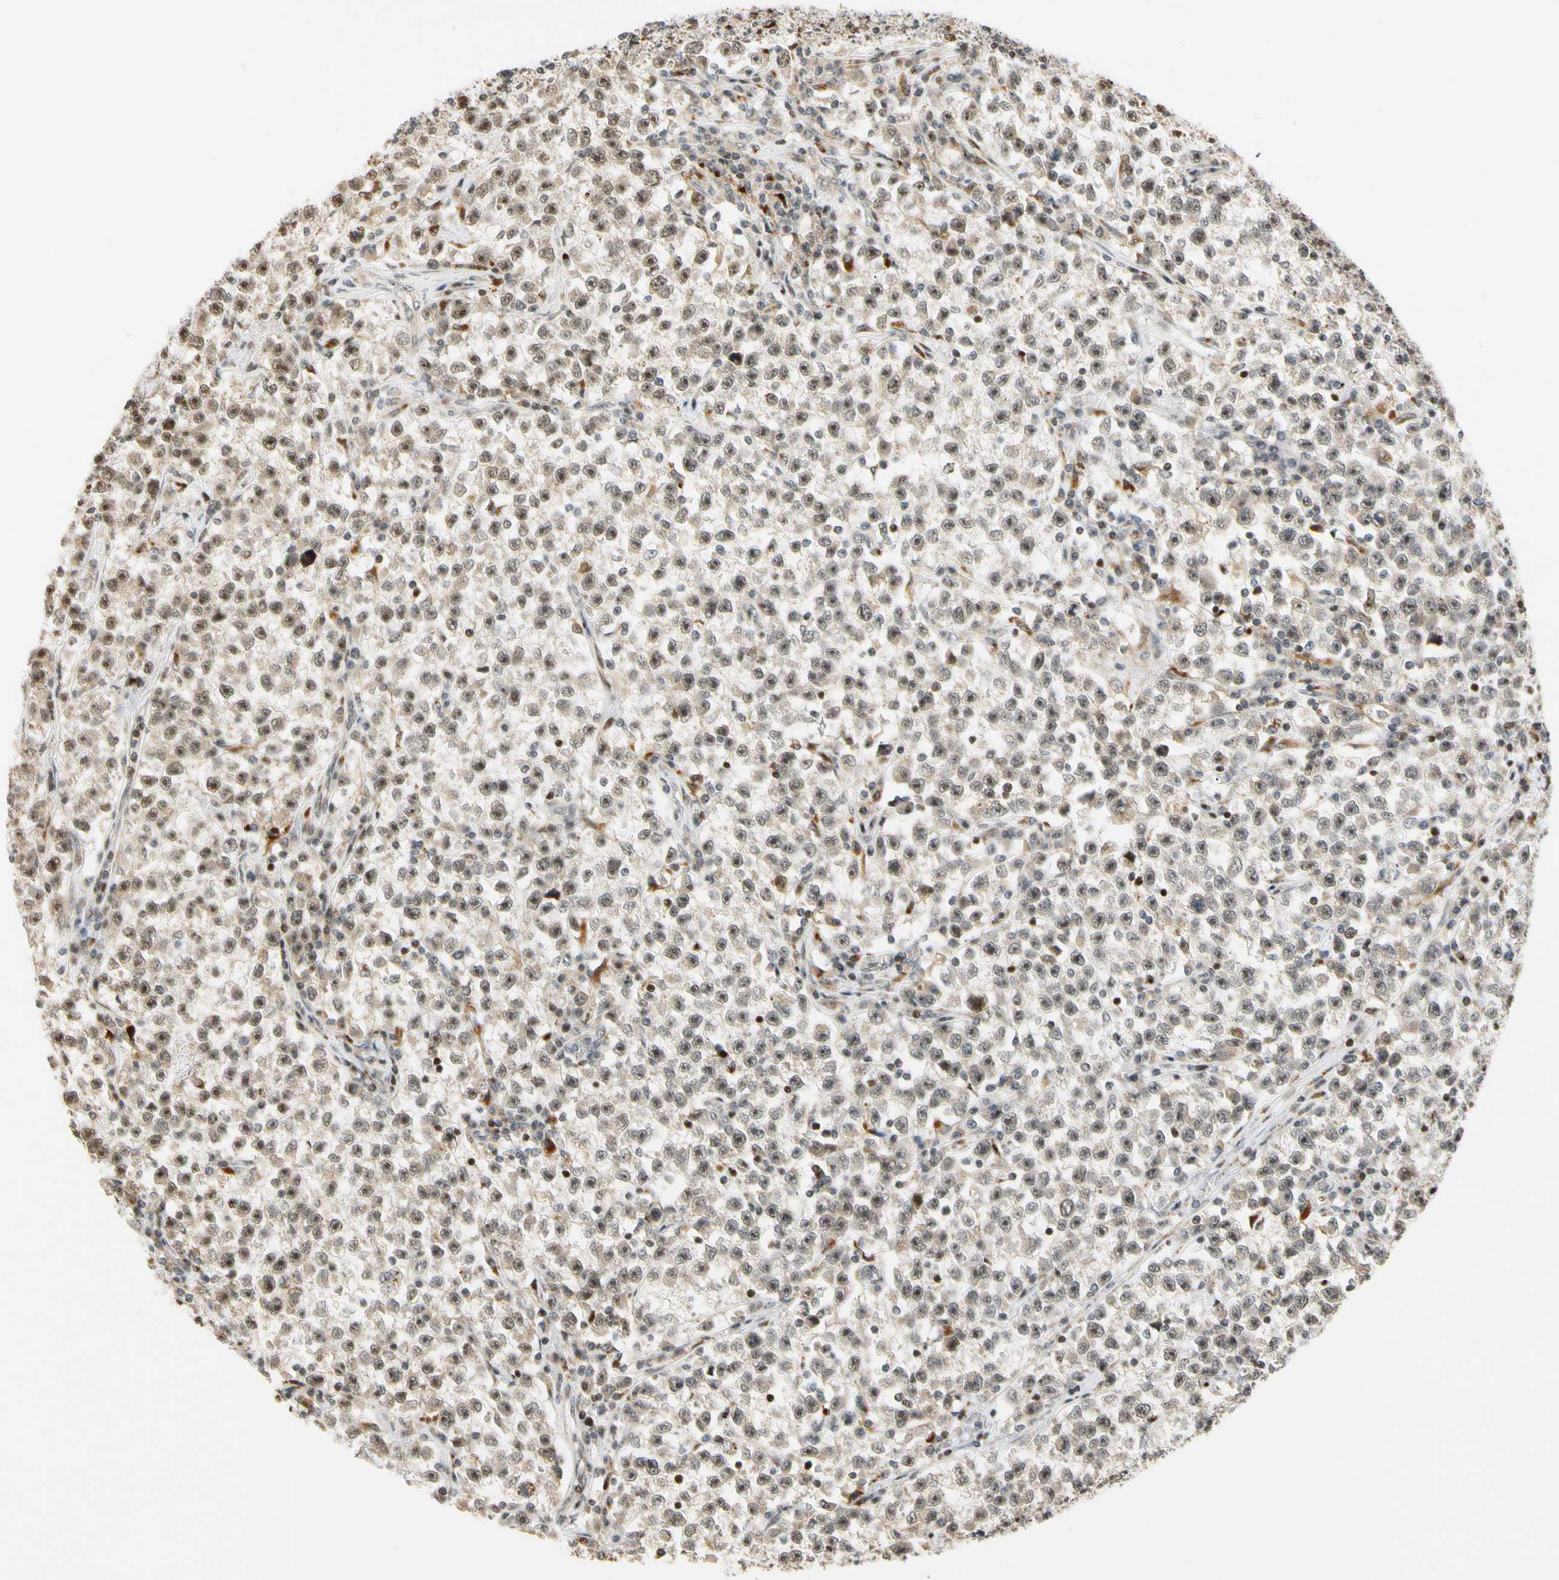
{"staining": {"intensity": "weak", "quantity": "25%-75%", "location": "nuclear"}, "tissue": "testis cancer", "cell_type": "Tumor cells", "image_type": "cancer", "snomed": [{"axis": "morphology", "description": "Seminoma, NOS"}, {"axis": "topography", "description": "Testis"}], "caption": "Seminoma (testis) tissue displays weak nuclear expression in about 25%-75% of tumor cells, visualized by immunohistochemistry. (brown staining indicates protein expression, while blue staining denotes nuclei).", "gene": "CDK7", "patient": {"sex": "male", "age": 22}}